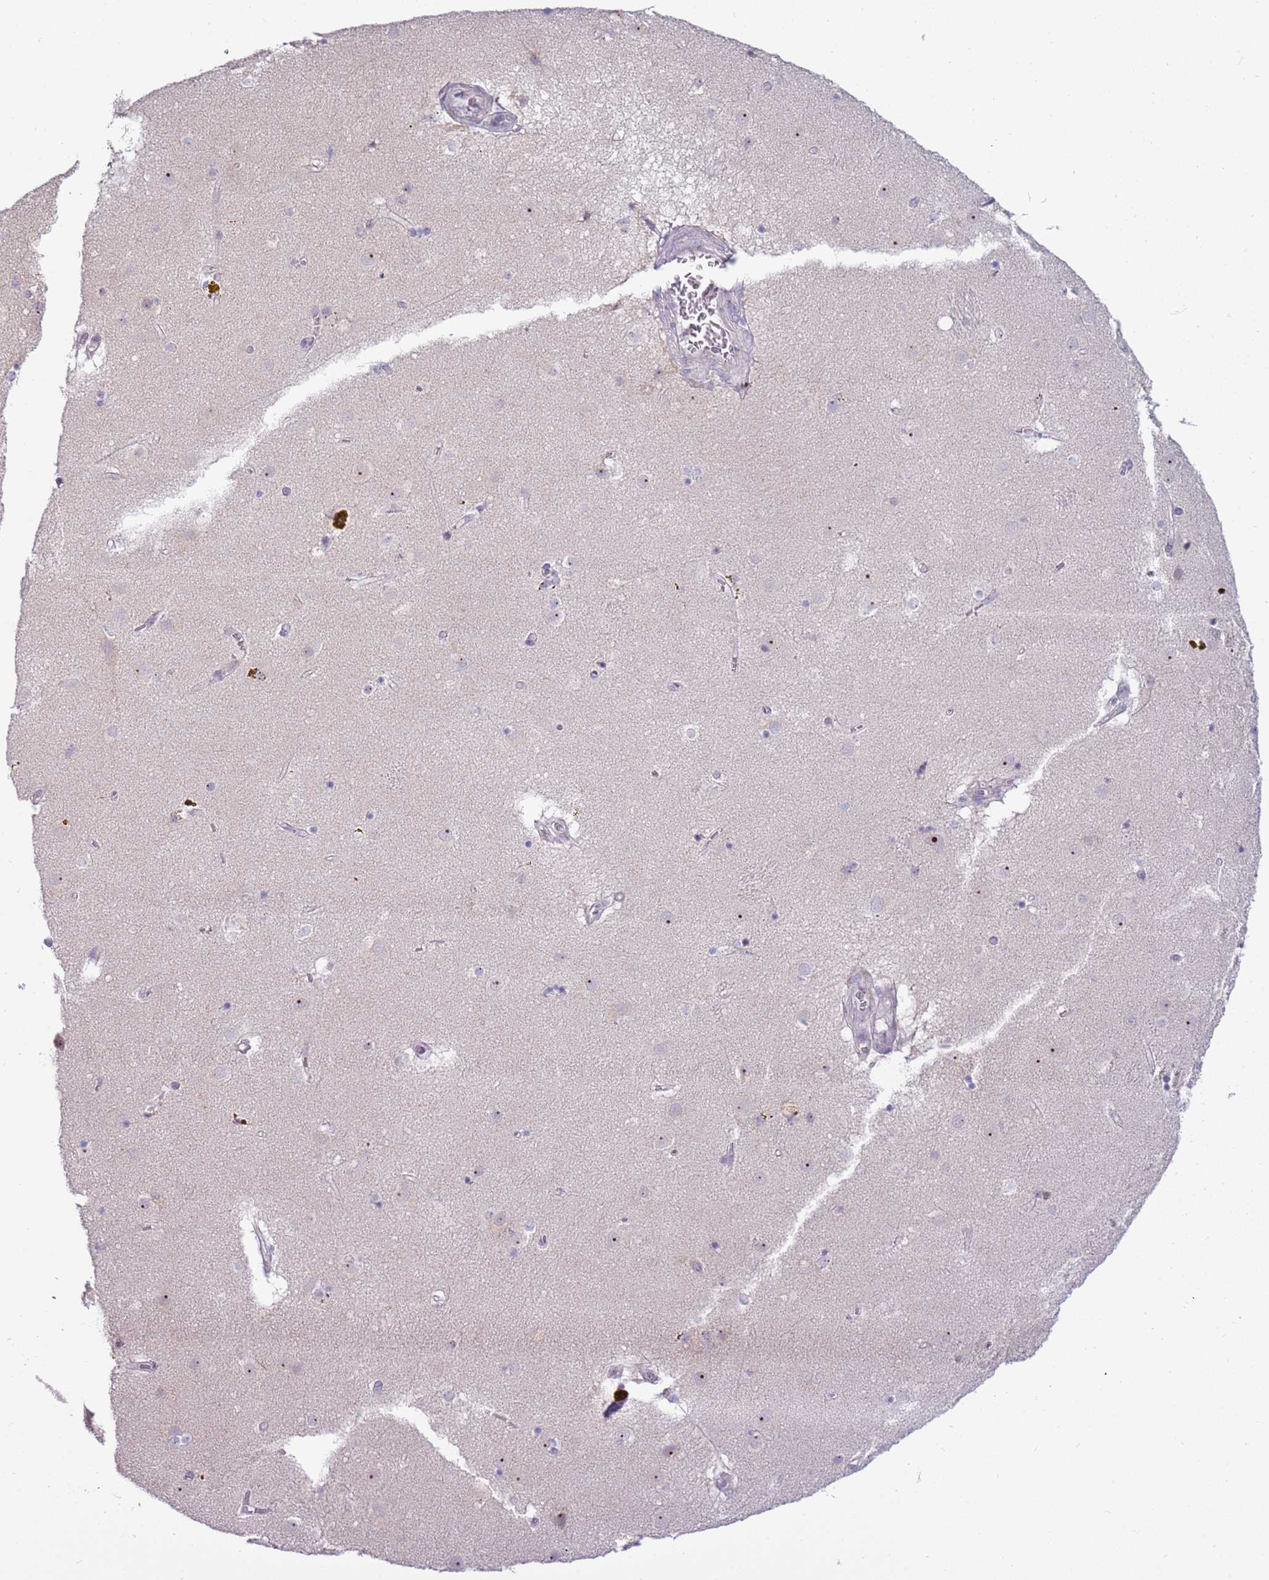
{"staining": {"intensity": "negative", "quantity": "none", "location": "none"}, "tissue": "caudate", "cell_type": "Glial cells", "image_type": "normal", "snomed": [{"axis": "morphology", "description": "Normal tissue, NOS"}, {"axis": "topography", "description": "Lateral ventricle wall"}], "caption": "High power microscopy image of an immunohistochemistry micrograph of benign caudate, revealing no significant positivity in glial cells. The staining is performed using DAB (3,3'-diaminobenzidine) brown chromogen with nuclei counter-stained in using hematoxylin.", "gene": "UCMA", "patient": {"sex": "male", "age": 70}}